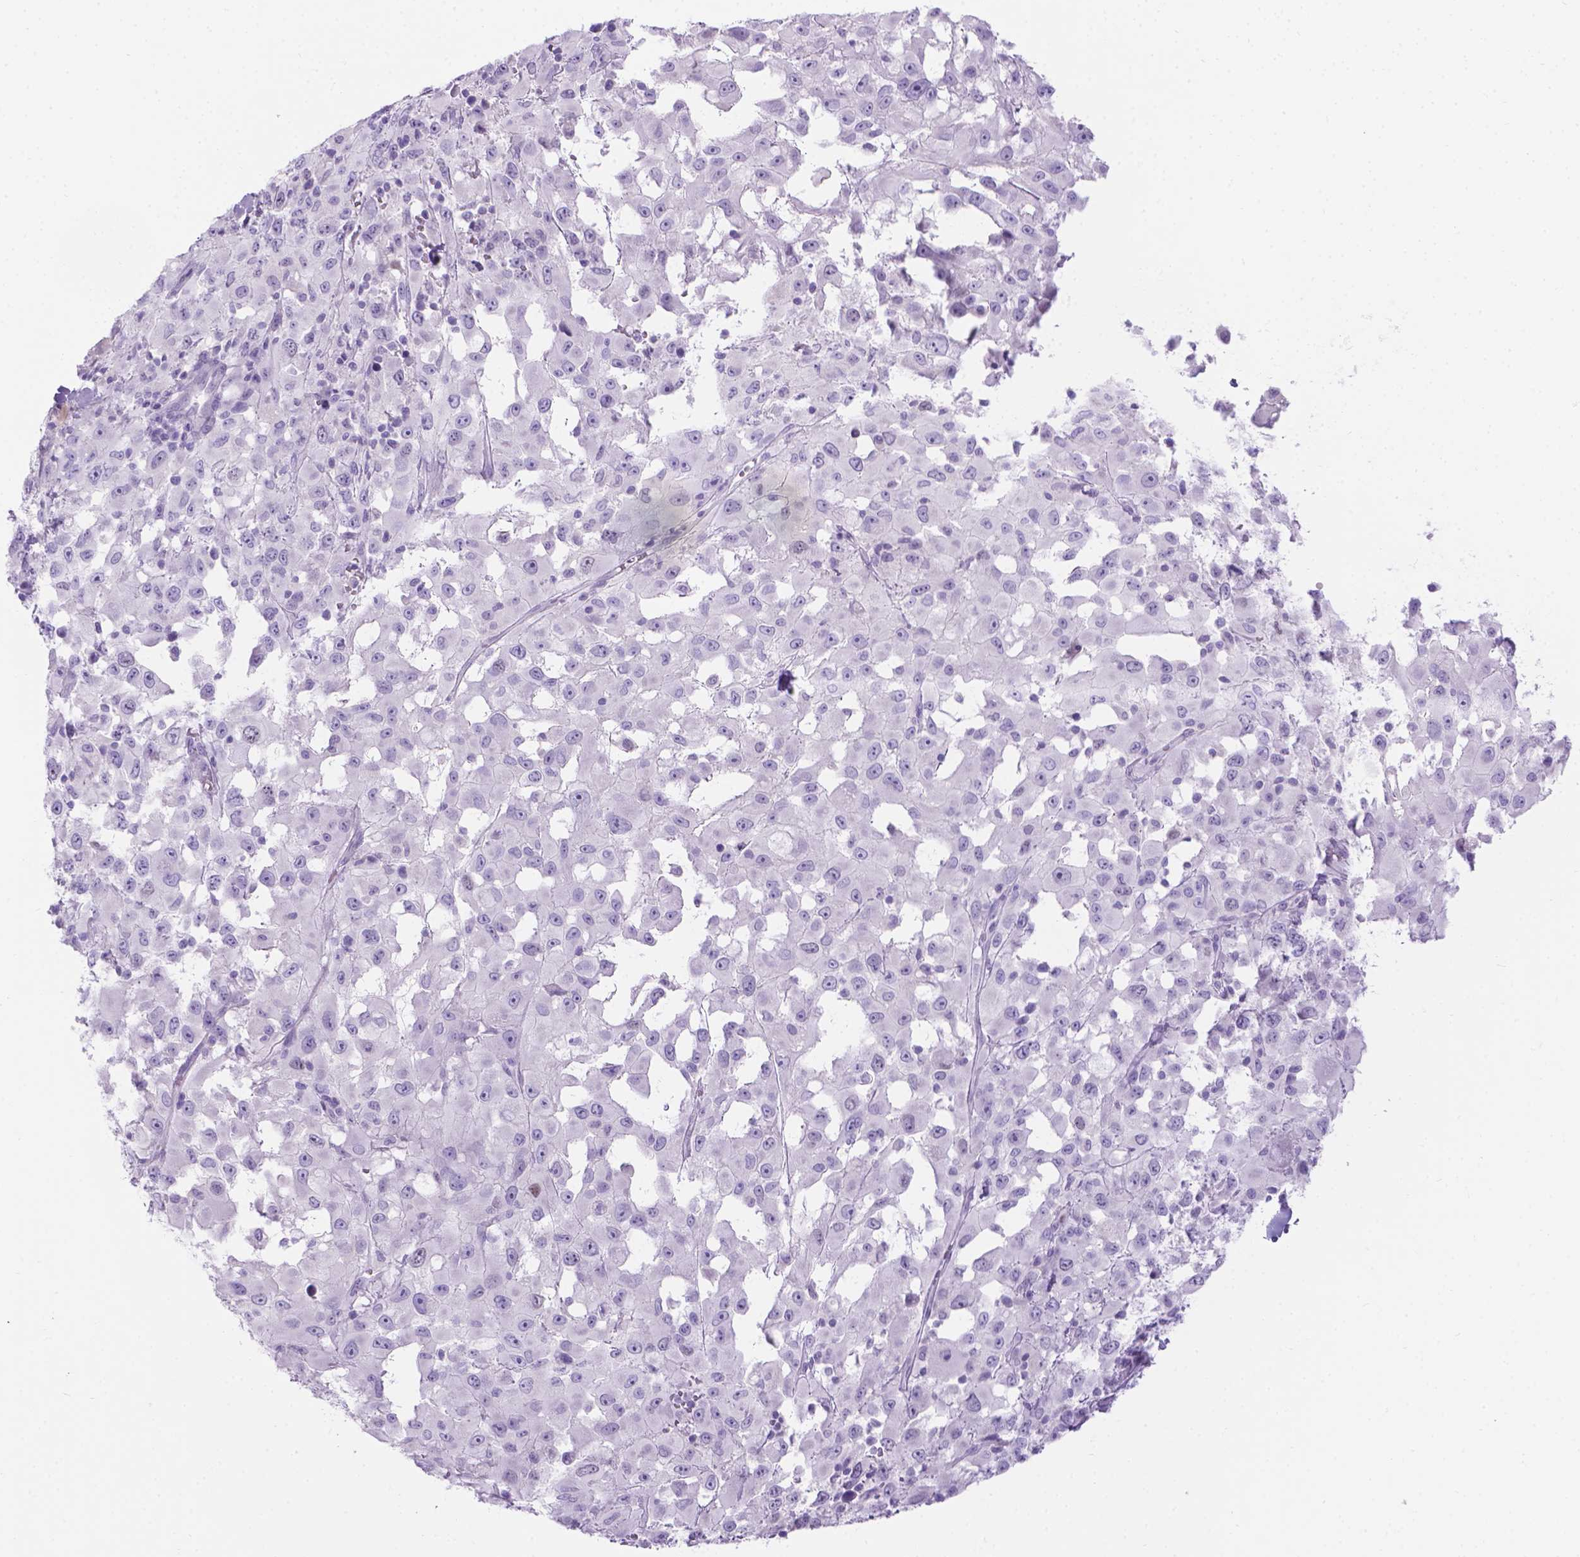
{"staining": {"intensity": "negative", "quantity": "none", "location": "none"}, "tissue": "melanoma", "cell_type": "Tumor cells", "image_type": "cancer", "snomed": [{"axis": "morphology", "description": "Malignant melanoma, Metastatic site"}, {"axis": "topography", "description": "Lymph node"}], "caption": "Malignant melanoma (metastatic site) was stained to show a protein in brown. There is no significant expression in tumor cells.", "gene": "SPAG6", "patient": {"sex": "male", "age": 50}}